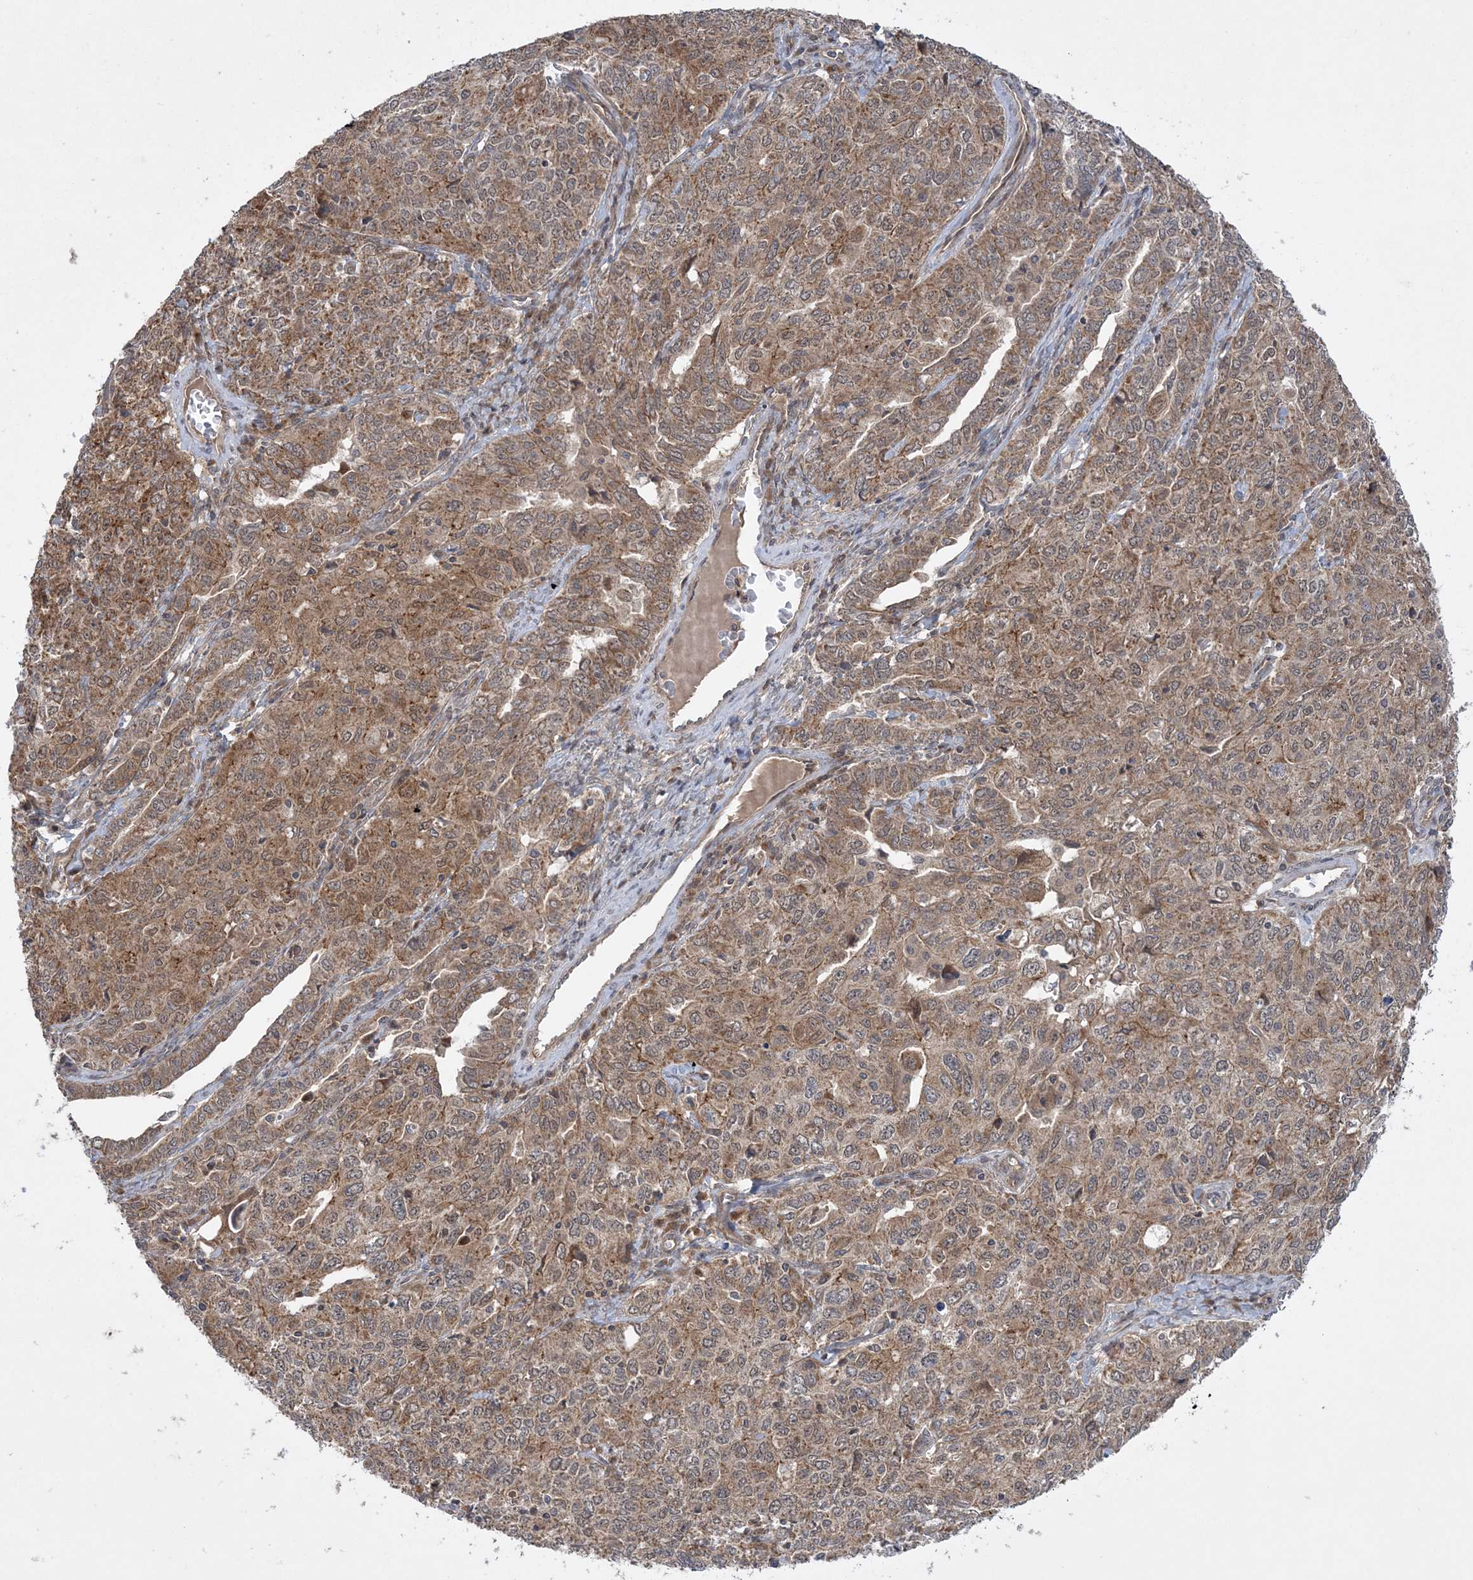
{"staining": {"intensity": "moderate", "quantity": ">75%", "location": "cytoplasmic/membranous"}, "tissue": "ovarian cancer", "cell_type": "Tumor cells", "image_type": "cancer", "snomed": [{"axis": "morphology", "description": "Carcinoma, endometroid"}, {"axis": "topography", "description": "Ovary"}], "caption": "There is medium levels of moderate cytoplasmic/membranous expression in tumor cells of ovarian endometroid carcinoma, as demonstrated by immunohistochemical staining (brown color).", "gene": "MMADHC", "patient": {"sex": "female", "age": 62}}